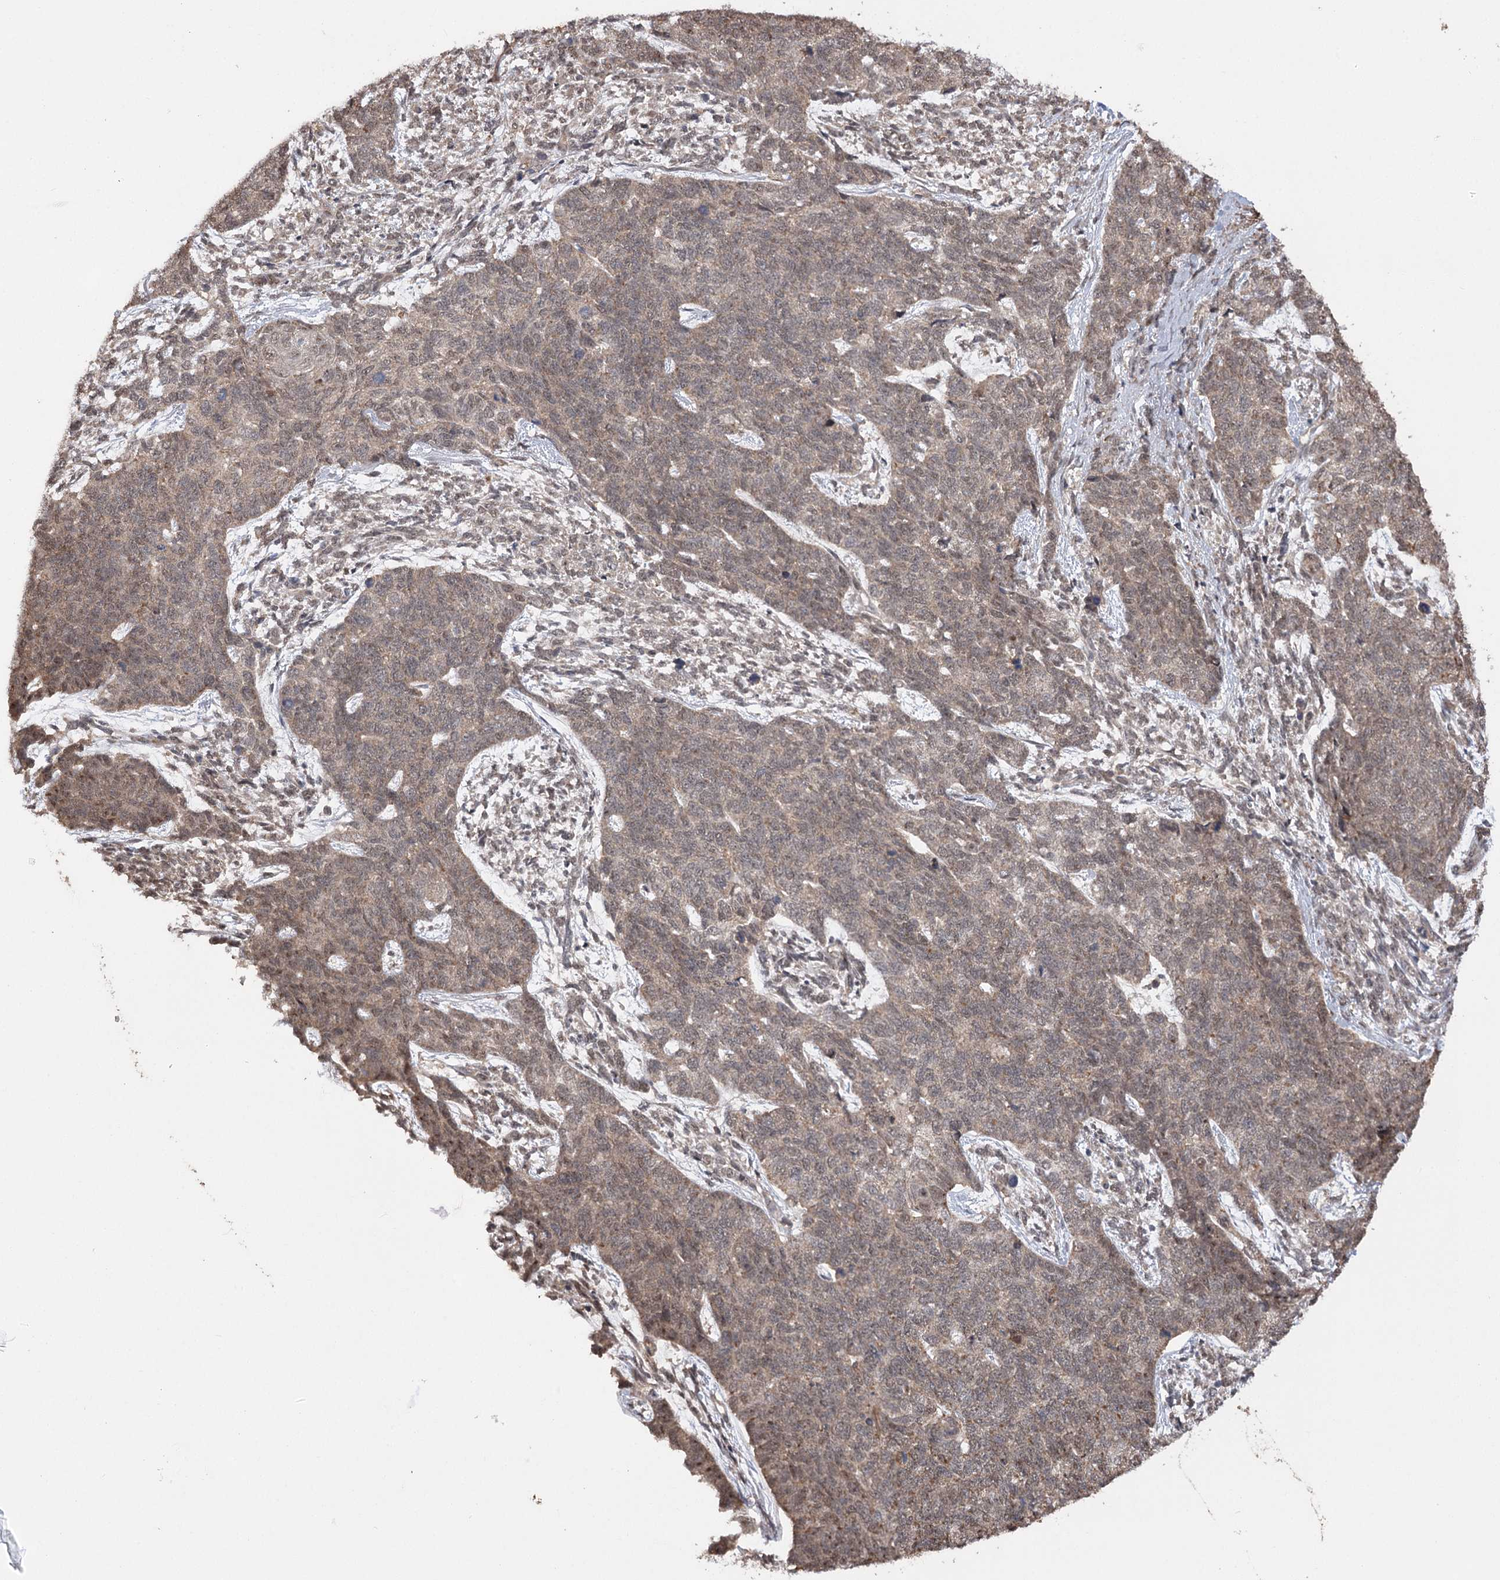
{"staining": {"intensity": "weak", "quantity": ">75%", "location": "cytoplasmic/membranous,nuclear"}, "tissue": "cervical cancer", "cell_type": "Tumor cells", "image_type": "cancer", "snomed": [{"axis": "morphology", "description": "Squamous cell carcinoma, NOS"}, {"axis": "topography", "description": "Cervix"}], "caption": "Human cervical cancer stained with a protein marker shows weak staining in tumor cells.", "gene": "TENM2", "patient": {"sex": "female", "age": 63}}